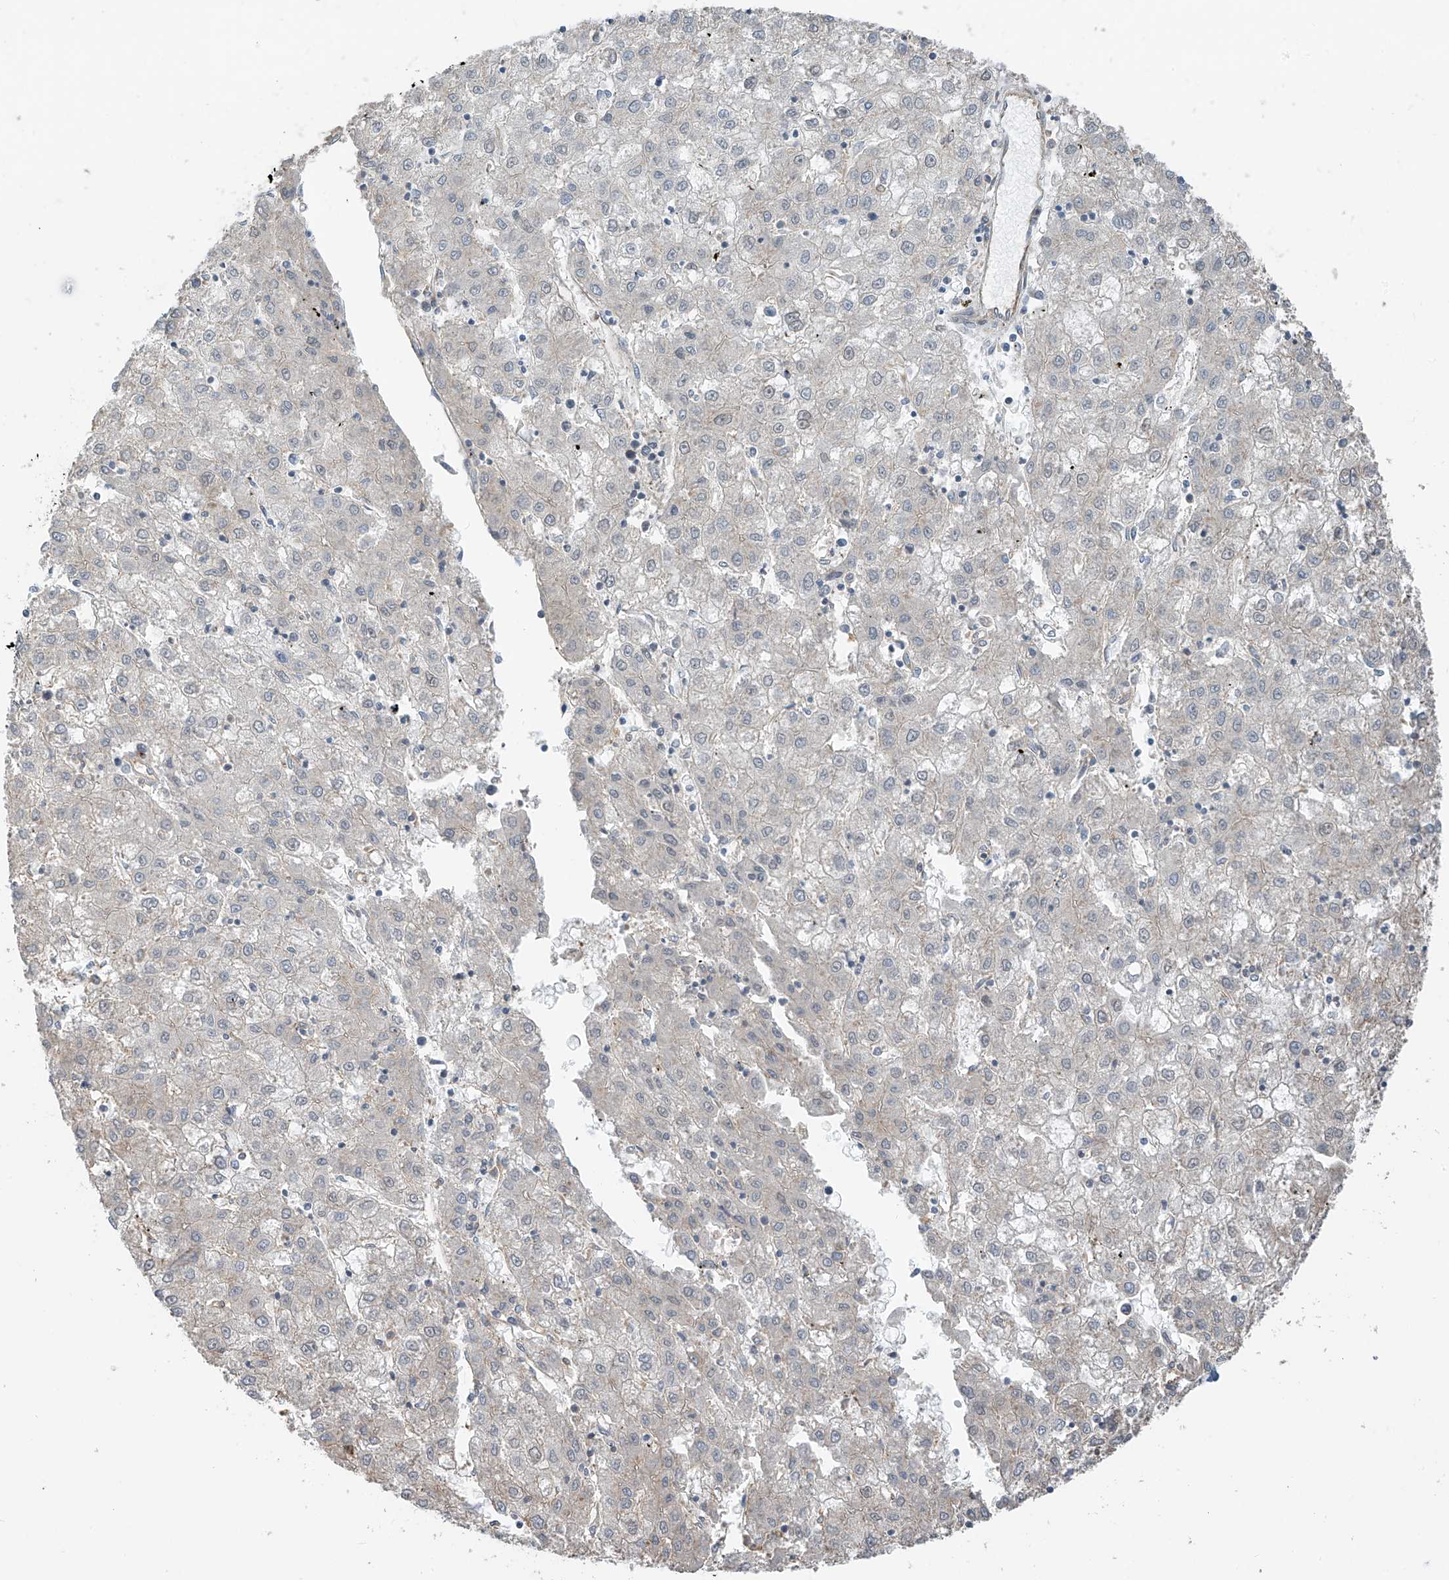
{"staining": {"intensity": "negative", "quantity": "none", "location": "none"}, "tissue": "liver cancer", "cell_type": "Tumor cells", "image_type": "cancer", "snomed": [{"axis": "morphology", "description": "Carcinoma, Hepatocellular, NOS"}, {"axis": "topography", "description": "Liver"}], "caption": "Immunohistochemistry (IHC) photomicrograph of hepatocellular carcinoma (liver) stained for a protein (brown), which reveals no staining in tumor cells.", "gene": "ZNF189", "patient": {"sex": "male", "age": 72}}